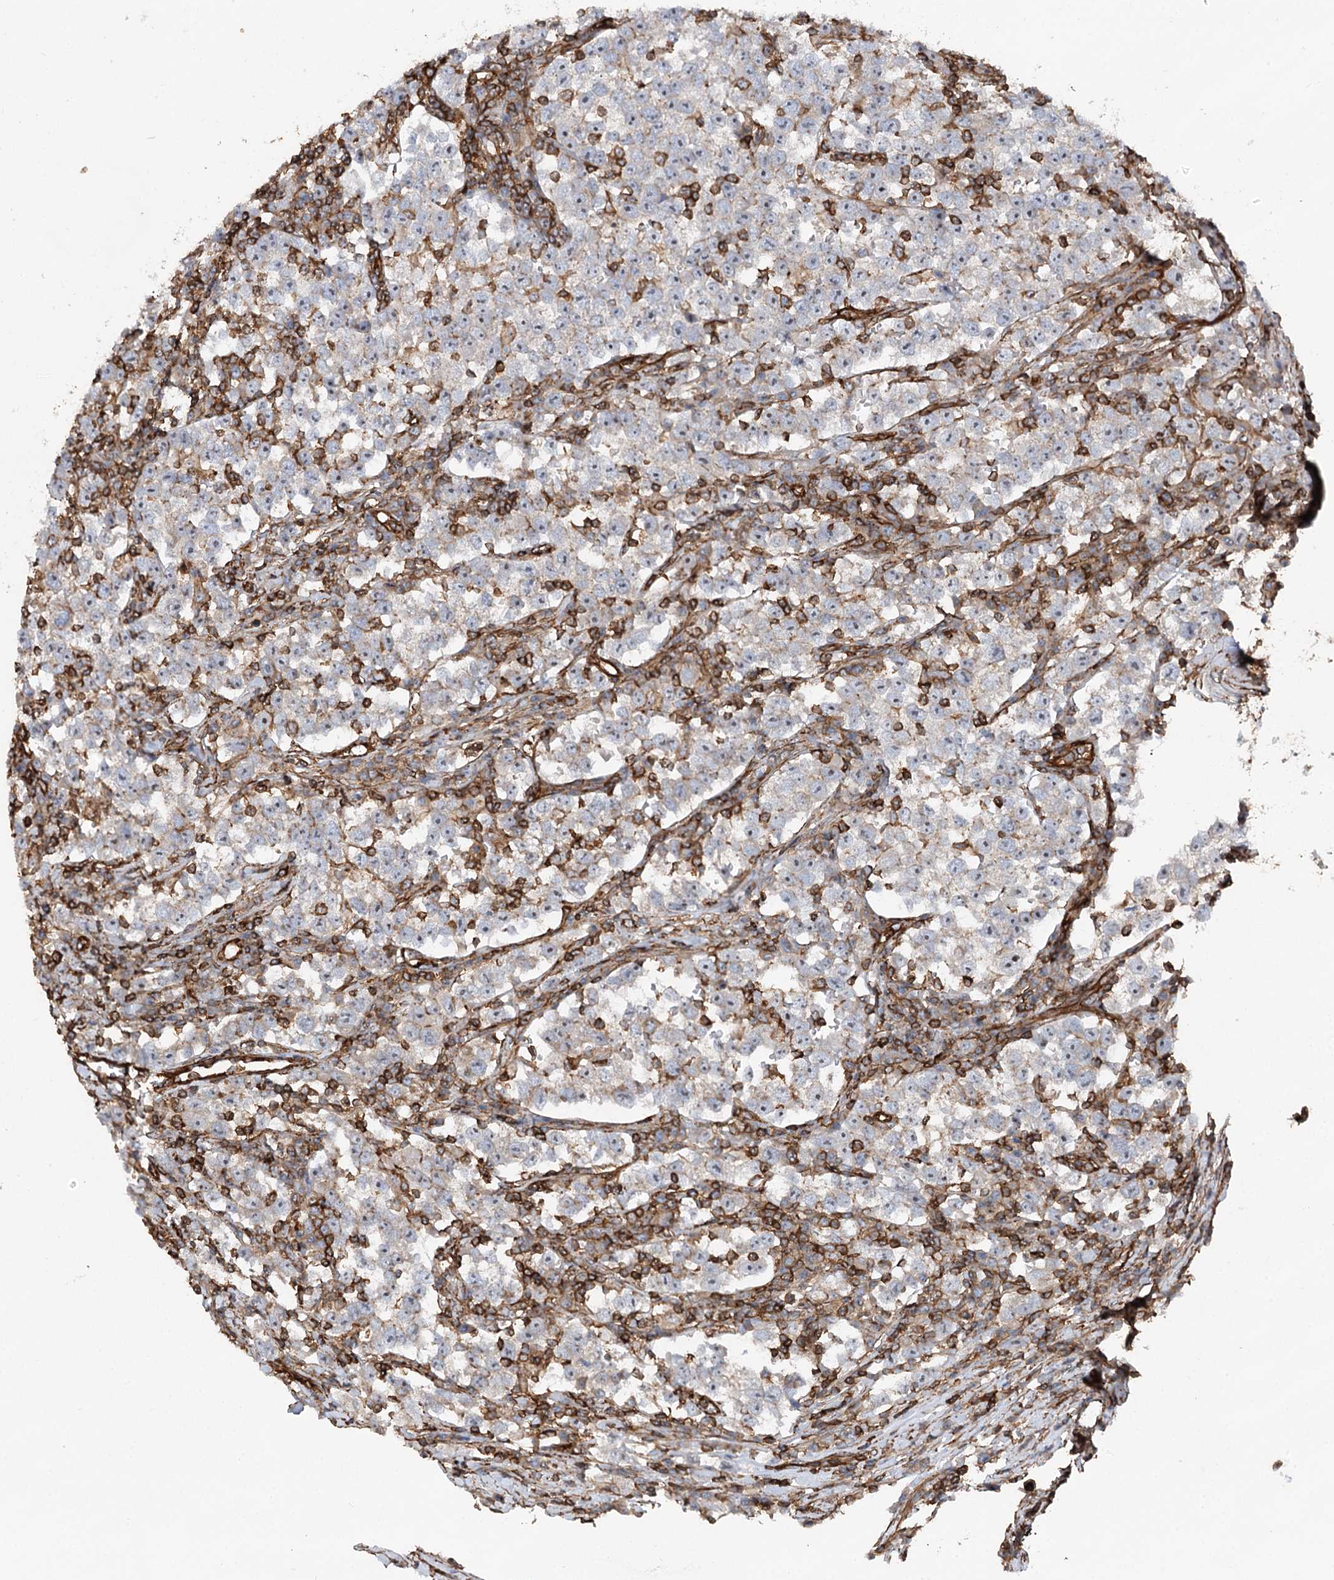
{"staining": {"intensity": "negative", "quantity": "none", "location": "none"}, "tissue": "testis cancer", "cell_type": "Tumor cells", "image_type": "cancer", "snomed": [{"axis": "morphology", "description": "Normal tissue, NOS"}, {"axis": "morphology", "description": "Seminoma, NOS"}, {"axis": "topography", "description": "Testis"}], "caption": "A high-resolution photomicrograph shows IHC staining of testis seminoma, which exhibits no significant staining in tumor cells. (IHC, brightfield microscopy, high magnification).", "gene": "WDR36", "patient": {"sex": "male", "age": 43}}